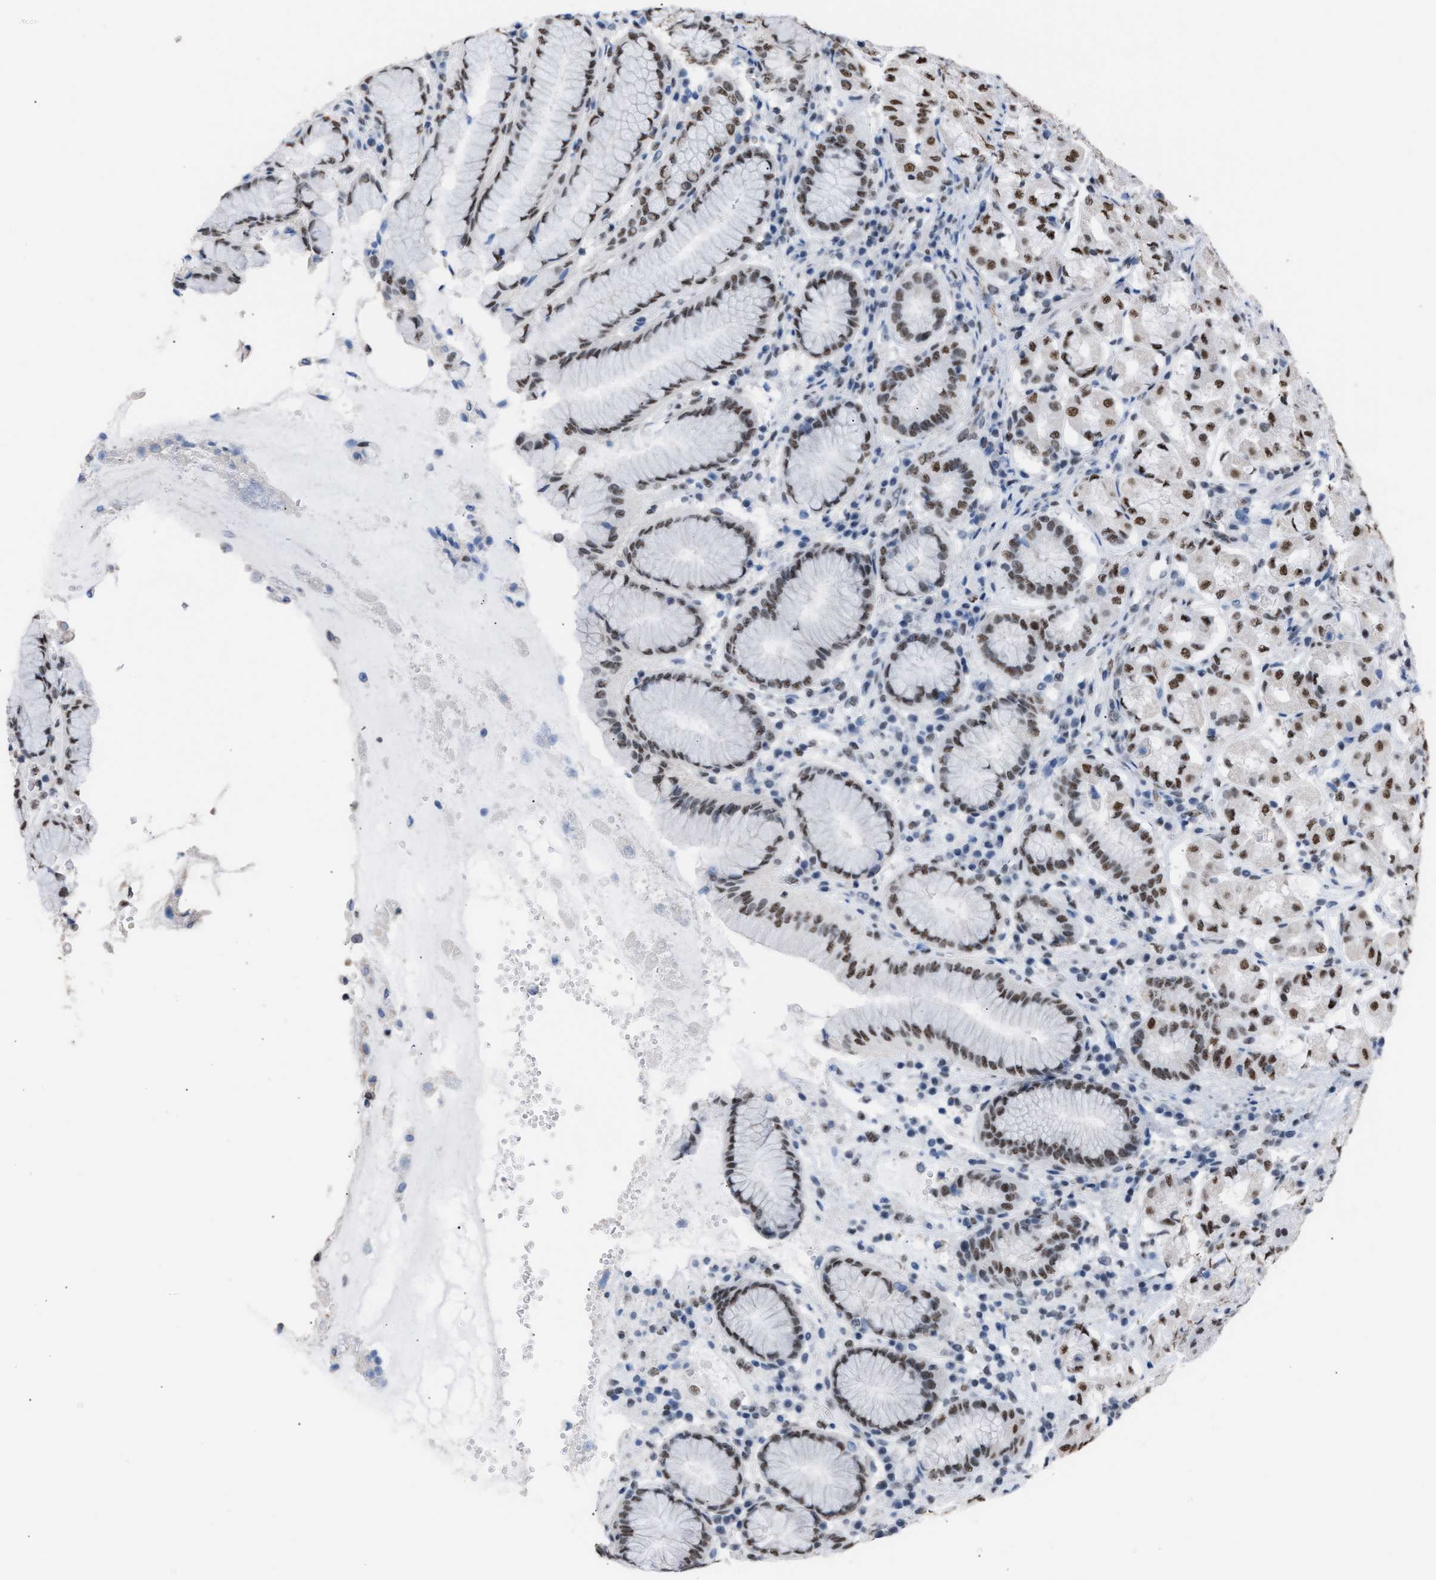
{"staining": {"intensity": "strong", "quantity": "25%-75%", "location": "nuclear"}, "tissue": "stomach", "cell_type": "Glandular cells", "image_type": "normal", "snomed": [{"axis": "morphology", "description": "Normal tissue, NOS"}, {"axis": "topography", "description": "Stomach"}, {"axis": "topography", "description": "Stomach, lower"}], "caption": "Immunohistochemical staining of normal human stomach demonstrates 25%-75% levels of strong nuclear protein expression in approximately 25%-75% of glandular cells.", "gene": "CCAR2", "patient": {"sex": "female", "age": 56}}